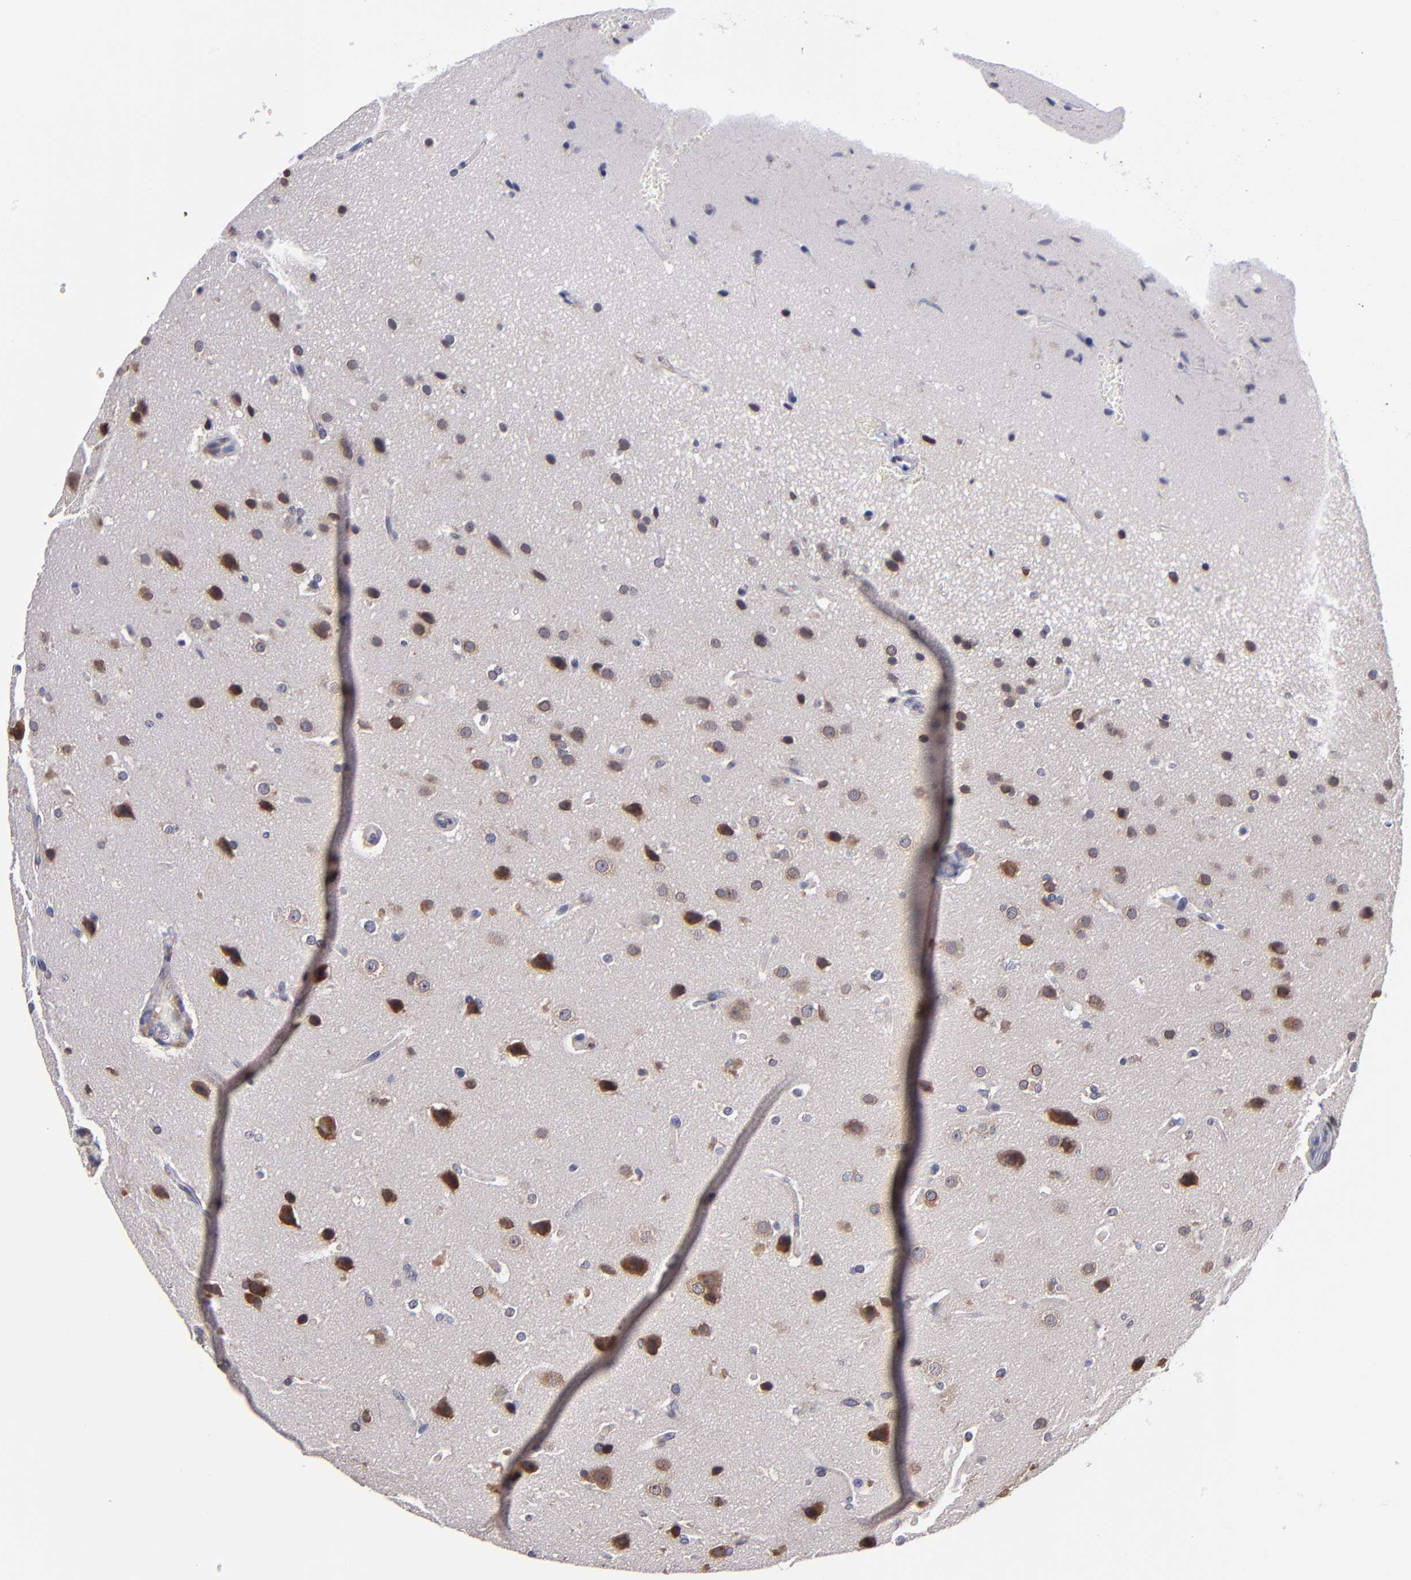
{"staining": {"intensity": "weak", "quantity": "25%-75%", "location": "cytoplasmic/membranous"}, "tissue": "glioma", "cell_type": "Tumor cells", "image_type": "cancer", "snomed": [{"axis": "morphology", "description": "Glioma, malignant, Low grade"}, {"axis": "topography", "description": "Cerebral cortex"}], "caption": "This is an image of immunohistochemistry (IHC) staining of glioma, which shows weak expression in the cytoplasmic/membranous of tumor cells.", "gene": "EIF3L", "patient": {"sex": "female", "age": 47}}